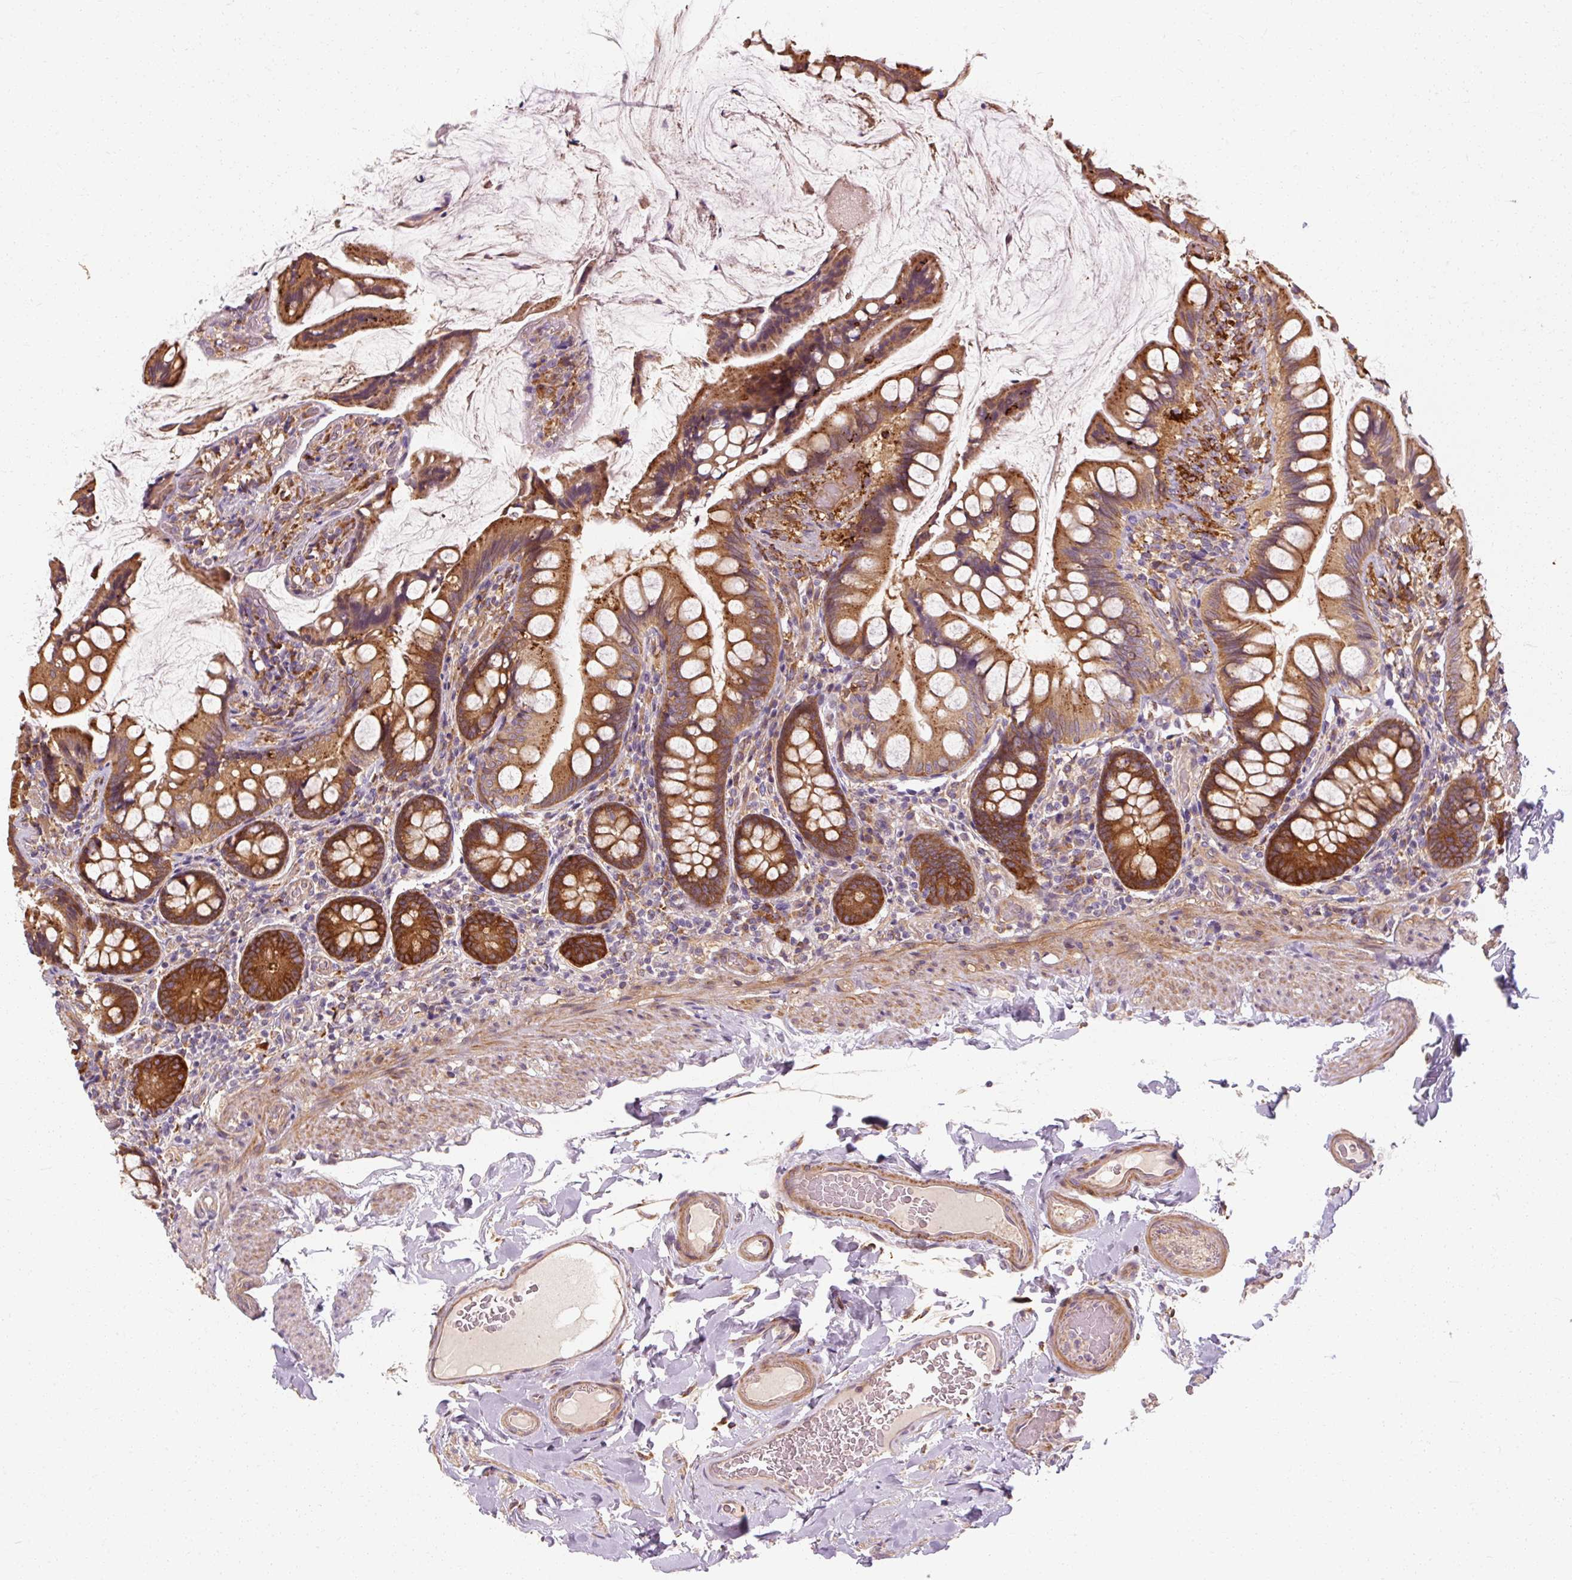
{"staining": {"intensity": "strong", "quantity": ">75%", "location": "cytoplasmic/membranous"}, "tissue": "small intestine", "cell_type": "Glandular cells", "image_type": "normal", "snomed": [{"axis": "morphology", "description": "Normal tissue, NOS"}, {"axis": "topography", "description": "Small intestine"}], "caption": "A brown stain labels strong cytoplasmic/membranous positivity of a protein in glandular cells of normal small intestine.", "gene": "TBC1D4", "patient": {"sex": "male", "age": 70}}